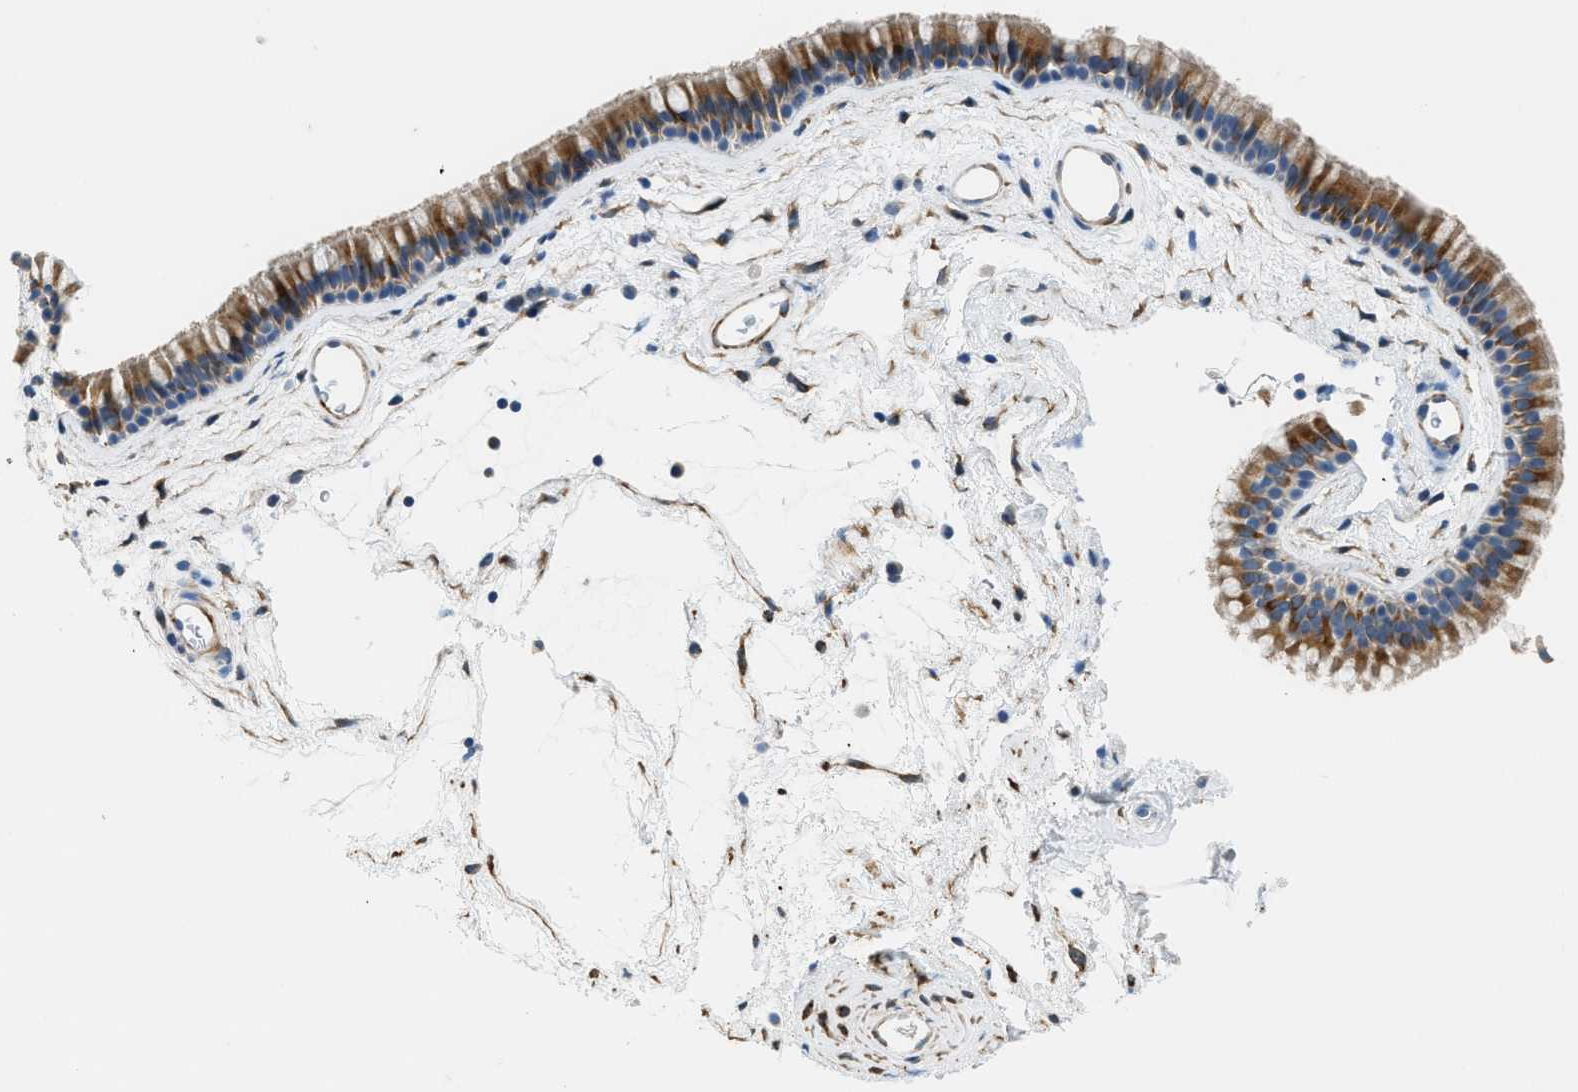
{"staining": {"intensity": "strong", "quantity": ">75%", "location": "cytoplasmic/membranous"}, "tissue": "nasopharynx", "cell_type": "Respiratory epithelial cells", "image_type": "normal", "snomed": [{"axis": "morphology", "description": "Normal tissue, NOS"}, {"axis": "morphology", "description": "Inflammation, NOS"}, {"axis": "topography", "description": "Nasopharynx"}], "caption": "A brown stain labels strong cytoplasmic/membranous expression of a protein in respiratory epithelial cells of benign nasopharynx. Using DAB (3,3'-diaminobenzidine) (brown) and hematoxylin (blue) stains, captured at high magnification using brightfield microscopy.", "gene": "ZSWIM5", "patient": {"sex": "male", "age": 48}}